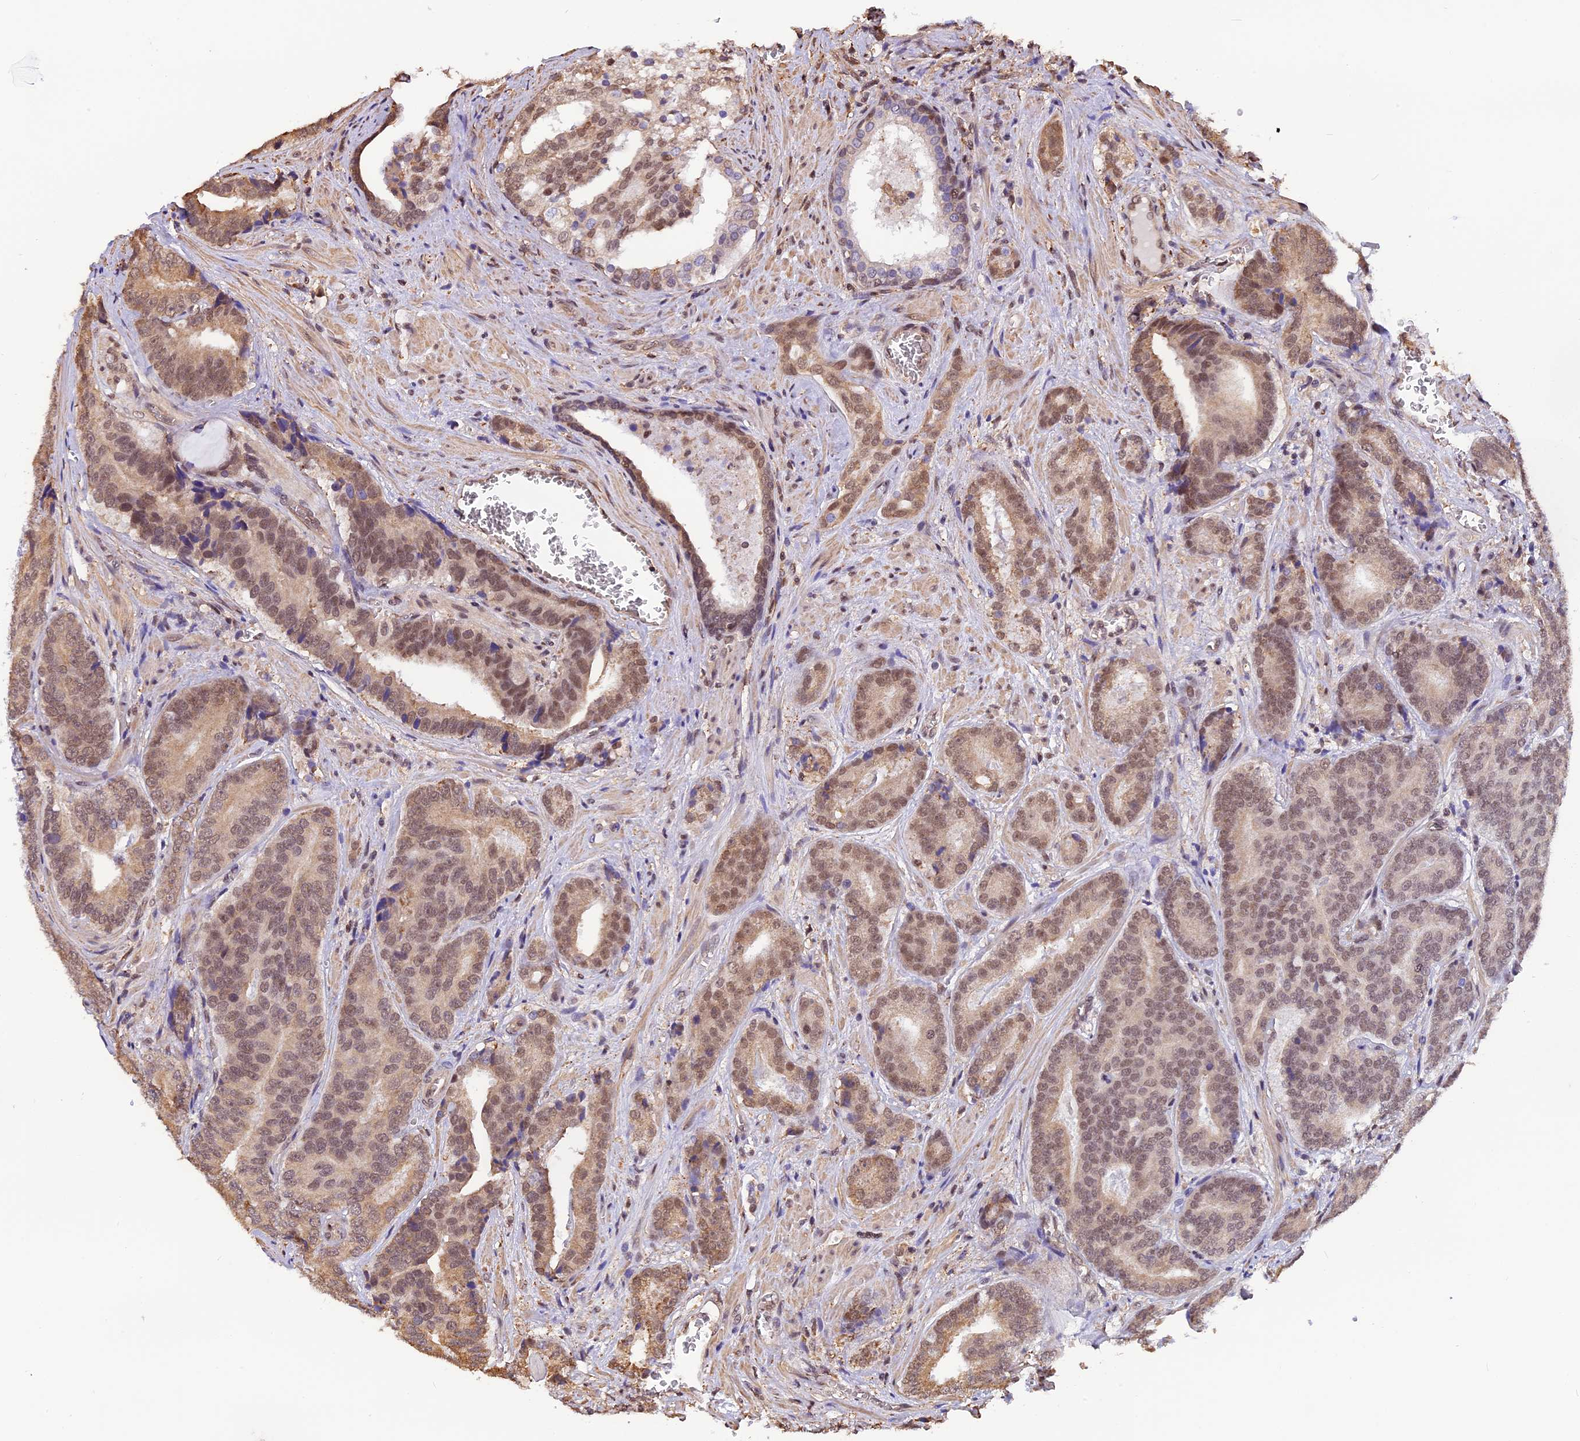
{"staining": {"intensity": "moderate", "quantity": ">75%", "location": "cytoplasmic/membranous,nuclear"}, "tissue": "prostate cancer", "cell_type": "Tumor cells", "image_type": "cancer", "snomed": [{"axis": "morphology", "description": "Adenocarcinoma, High grade"}, {"axis": "topography", "description": "Prostate"}], "caption": "Brown immunohistochemical staining in prostate cancer shows moderate cytoplasmic/membranous and nuclear expression in approximately >75% of tumor cells.", "gene": "ZC3H4", "patient": {"sex": "male", "age": 55}}